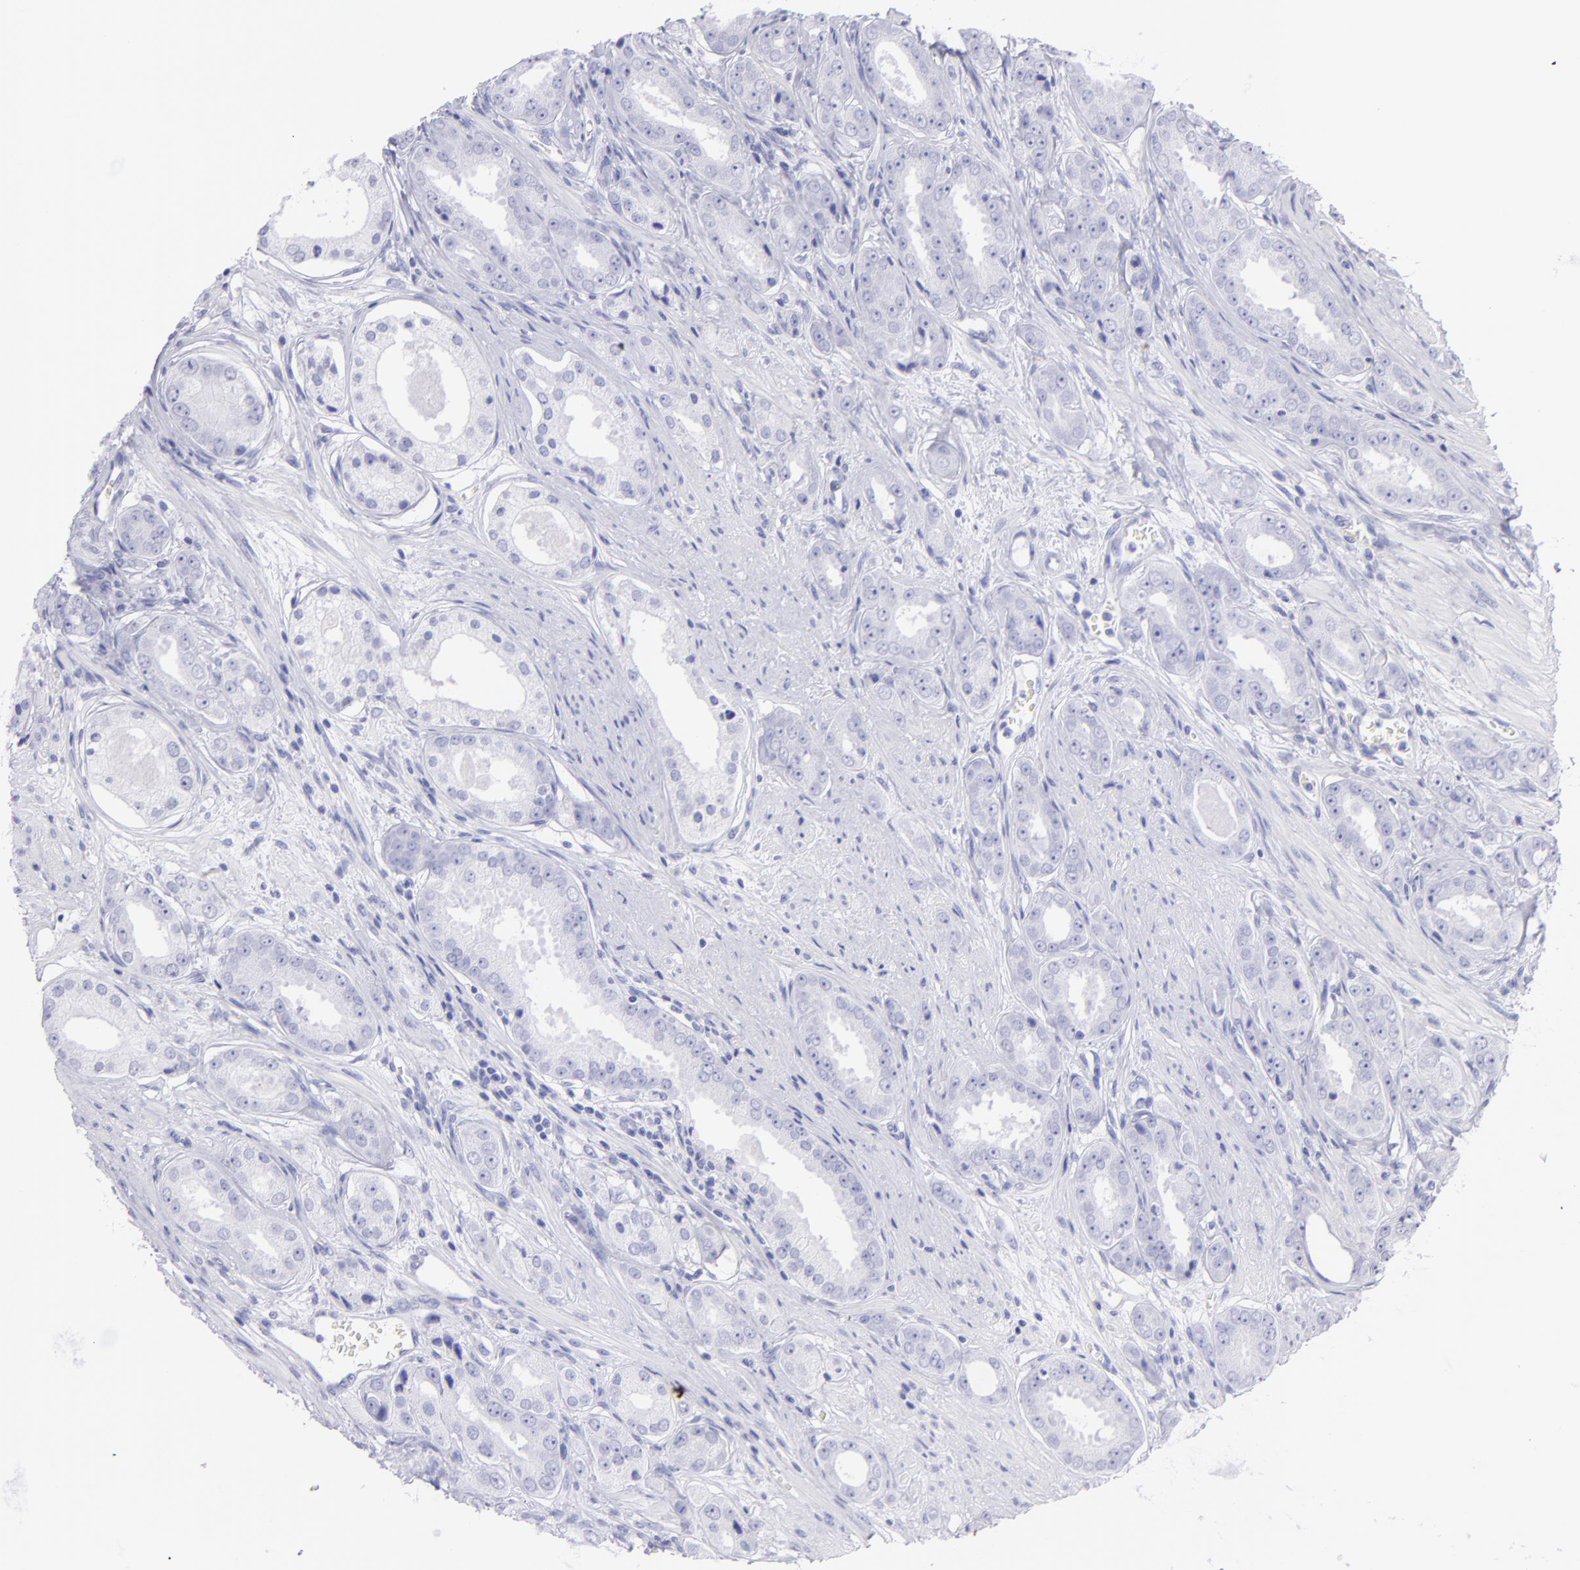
{"staining": {"intensity": "negative", "quantity": "none", "location": "none"}, "tissue": "prostate cancer", "cell_type": "Tumor cells", "image_type": "cancer", "snomed": [{"axis": "morphology", "description": "Adenocarcinoma, Medium grade"}, {"axis": "topography", "description": "Prostate"}], "caption": "The photomicrograph displays no staining of tumor cells in adenocarcinoma (medium-grade) (prostate).", "gene": "PIP", "patient": {"sex": "male", "age": 53}}